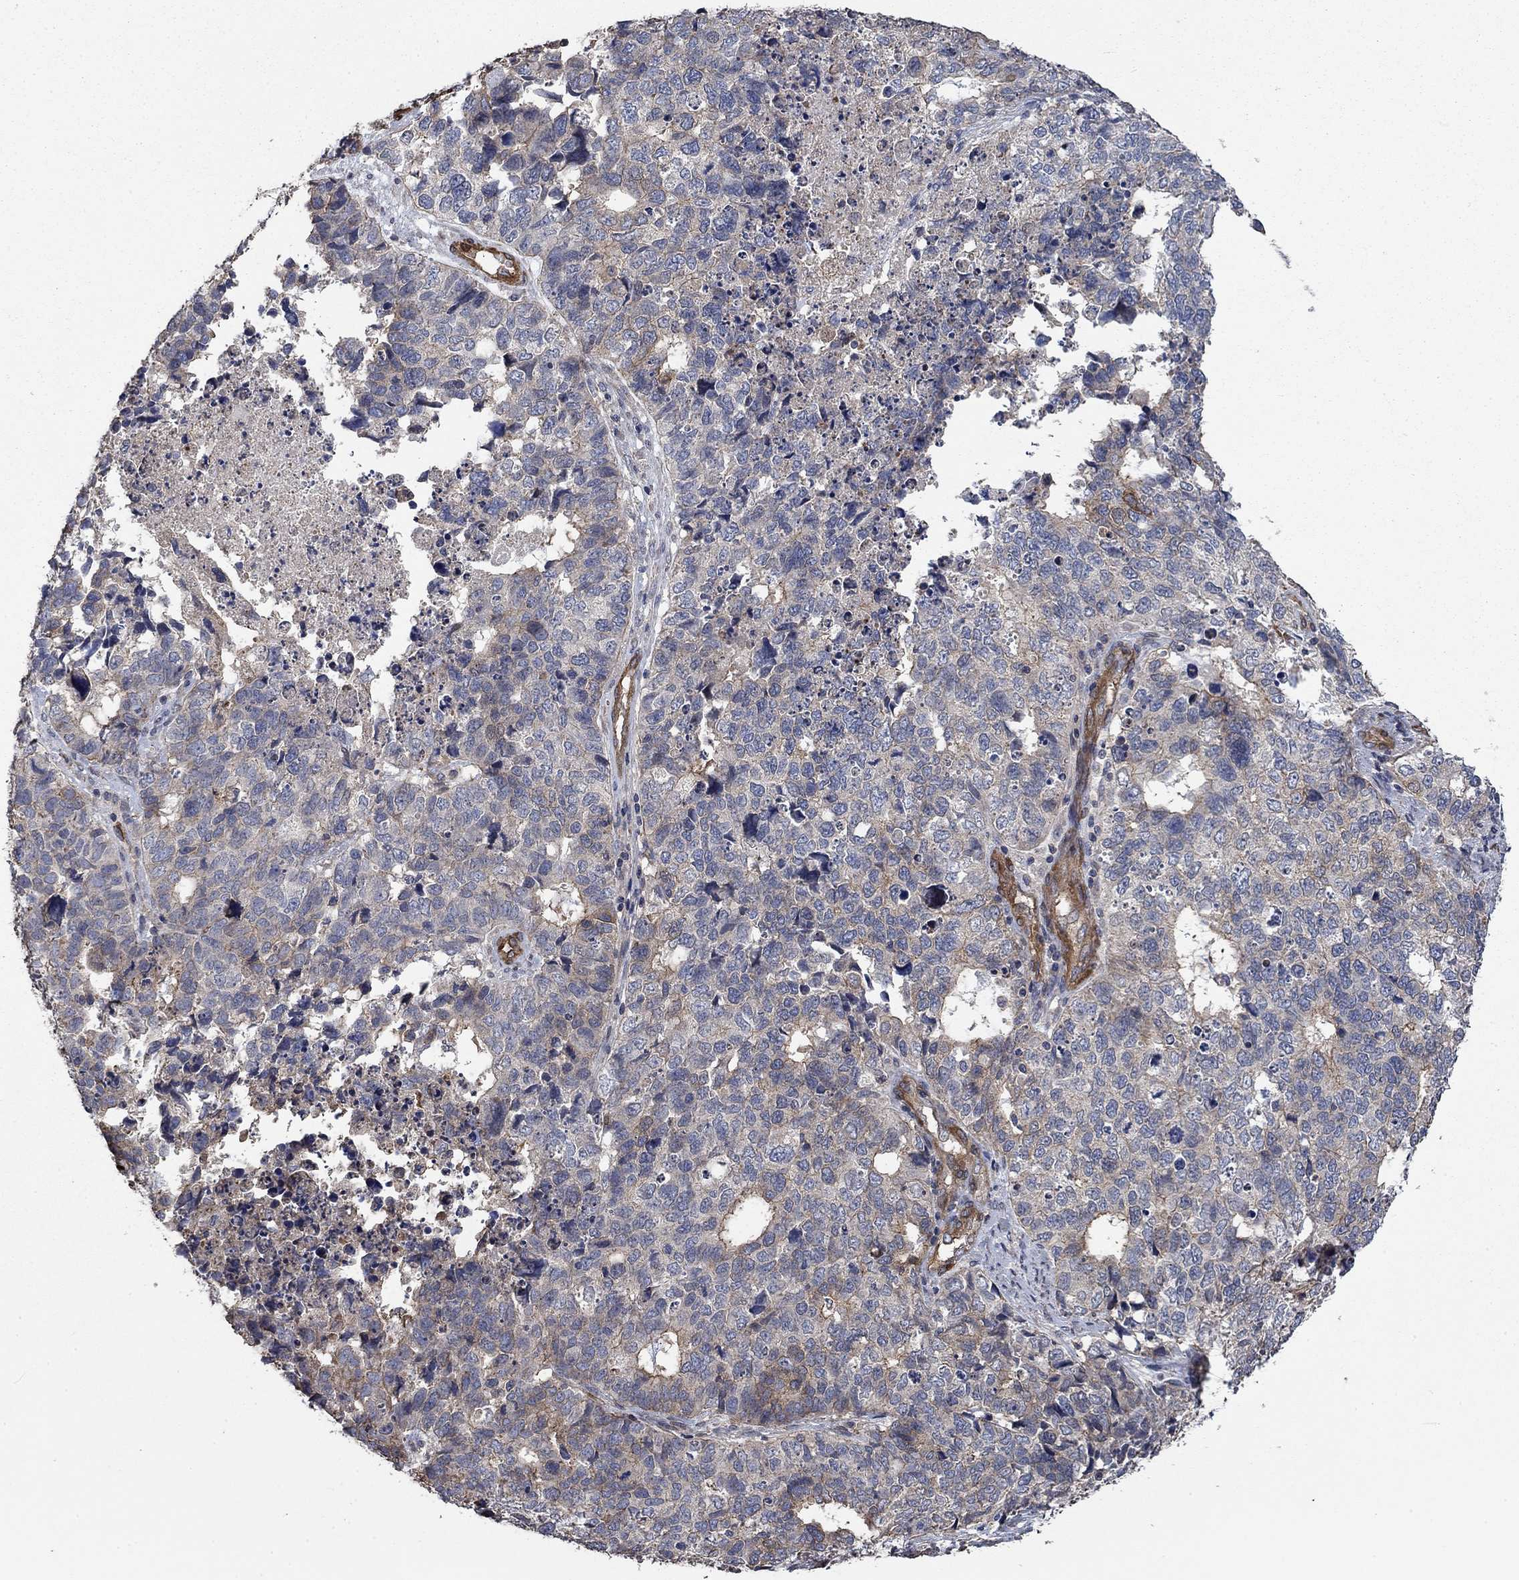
{"staining": {"intensity": "weak", "quantity": "<25%", "location": "cytoplasmic/membranous"}, "tissue": "cervical cancer", "cell_type": "Tumor cells", "image_type": "cancer", "snomed": [{"axis": "morphology", "description": "Squamous cell carcinoma, NOS"}, {"axis": "topography", "description": "Cervix"}], "caption": "Immunohistochemistry of human squamous cell carcinoma (cervical) reveals no positivity in tumor cells. (Stains: DAB immunohistochemistry (IHC) with hematoxylin counter stain, Microscopy: brightfield microscopy at high magnification).", "gene": "PDE3A", "patient": {"sex": "female", "age": 63}}